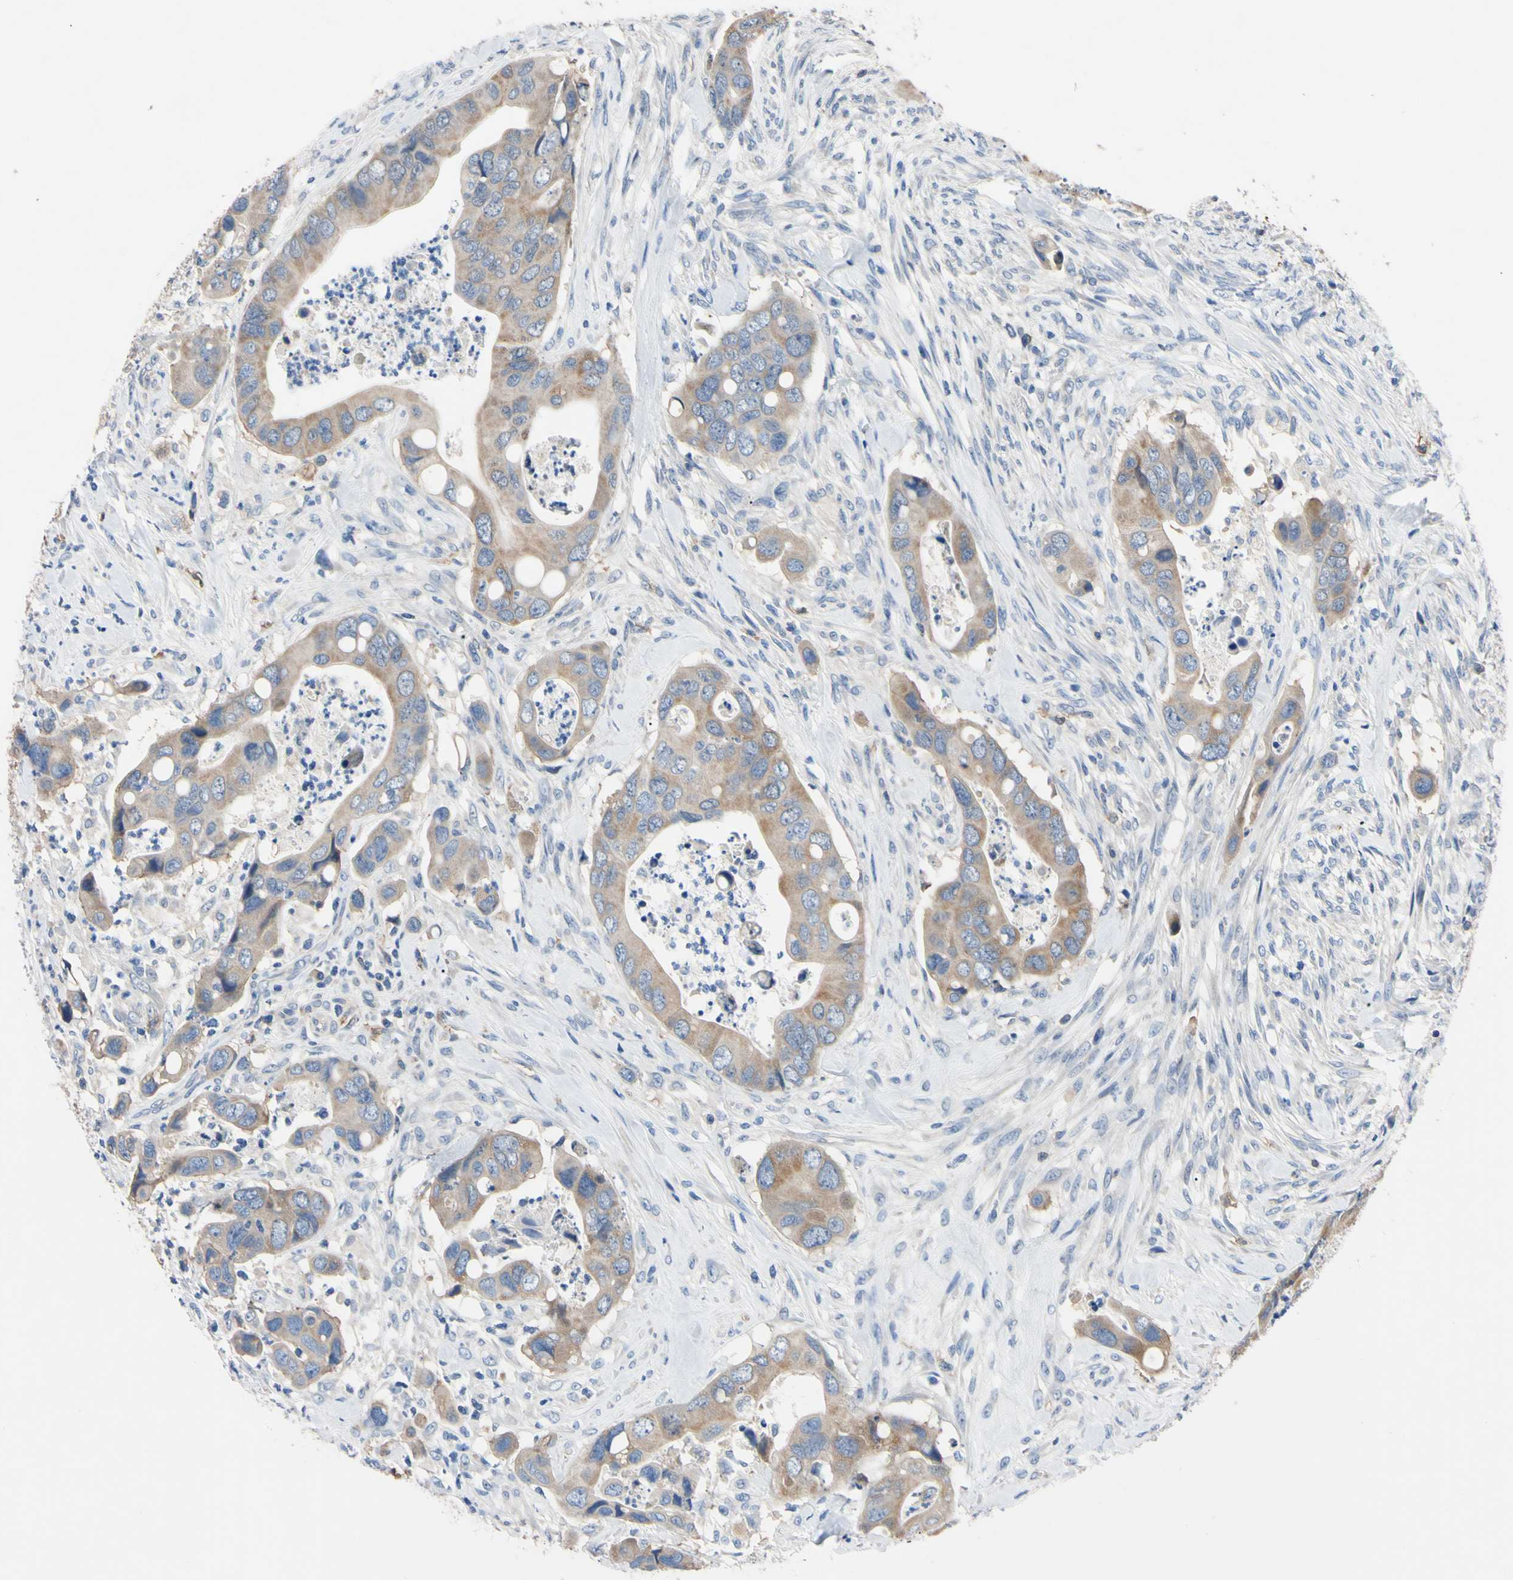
{"staining": {"intensity": "moderate", "quantity": ">75%", "location": "cytoplasmic/membranous"}, "tissue": "colorectal cancer", "cell_type": "Tumor cells", "image_type": "cancer", "snomed": [{"axis": "morphology", "description": "Adenocarcinoma, NOS"}, {"axis": "topography", "description": "Rectum"}], "caption": "This histopathology image exhibits adenocarcinoma (colorectal) stained with immunohistochemistry (IHC) to label a protein in brown. The cytoplasmic/membranous of tumor cells show moderate positivity for the protein. Nuclei are counter-stained blue.", "gene": "PNKD", "patient": {"sex": "female", "age": 57}}